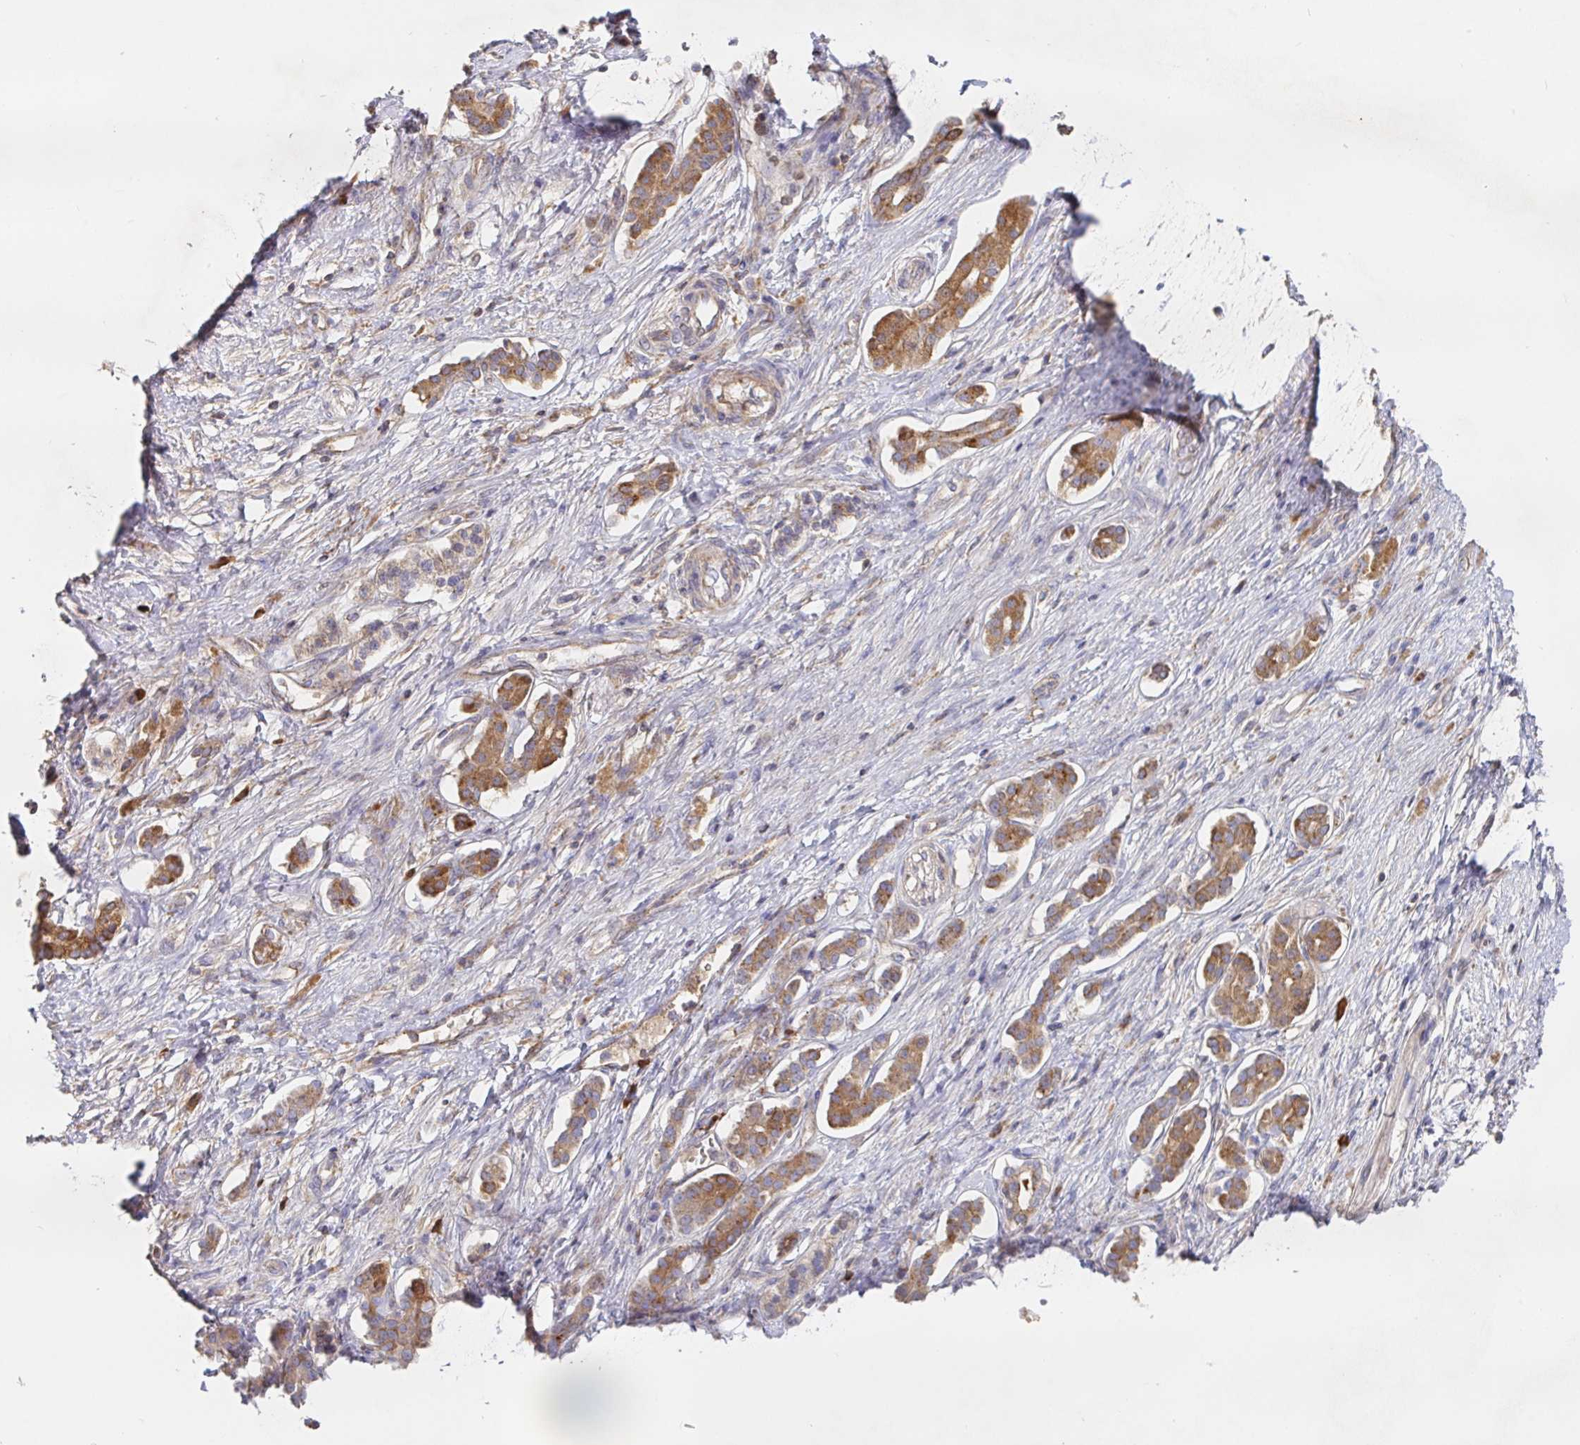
{"staining": {"intensity": "moderate", "quantity": ">75%", "location": "cytoplasmic/membranous"}, "tissue": "pancreatic cancer", "cell_type": "Tumor cells", "image_type": "cancer", "snomed": [{"axis": "morphology", "description": "Adenocarcinoma, NOS"}, {"axis": "topography", "description": "Pancreas"}], "caption": "High-power microscopy captured an immunohistochemistry (IHC) photomicrograph of pancreatic cancer, revealing moderate cytoplasmic/membranous positivity in approximately >75% of tumor cells. The staining was performed using DAB (3,3'-diaminobenzidine) to visualize the protein expression in brown, while the nuclei were stained in blue with hematoxylin (Magnification: 20x).", "gene": "IRAK2", "patient": {"sex": "male", "age": 68}}